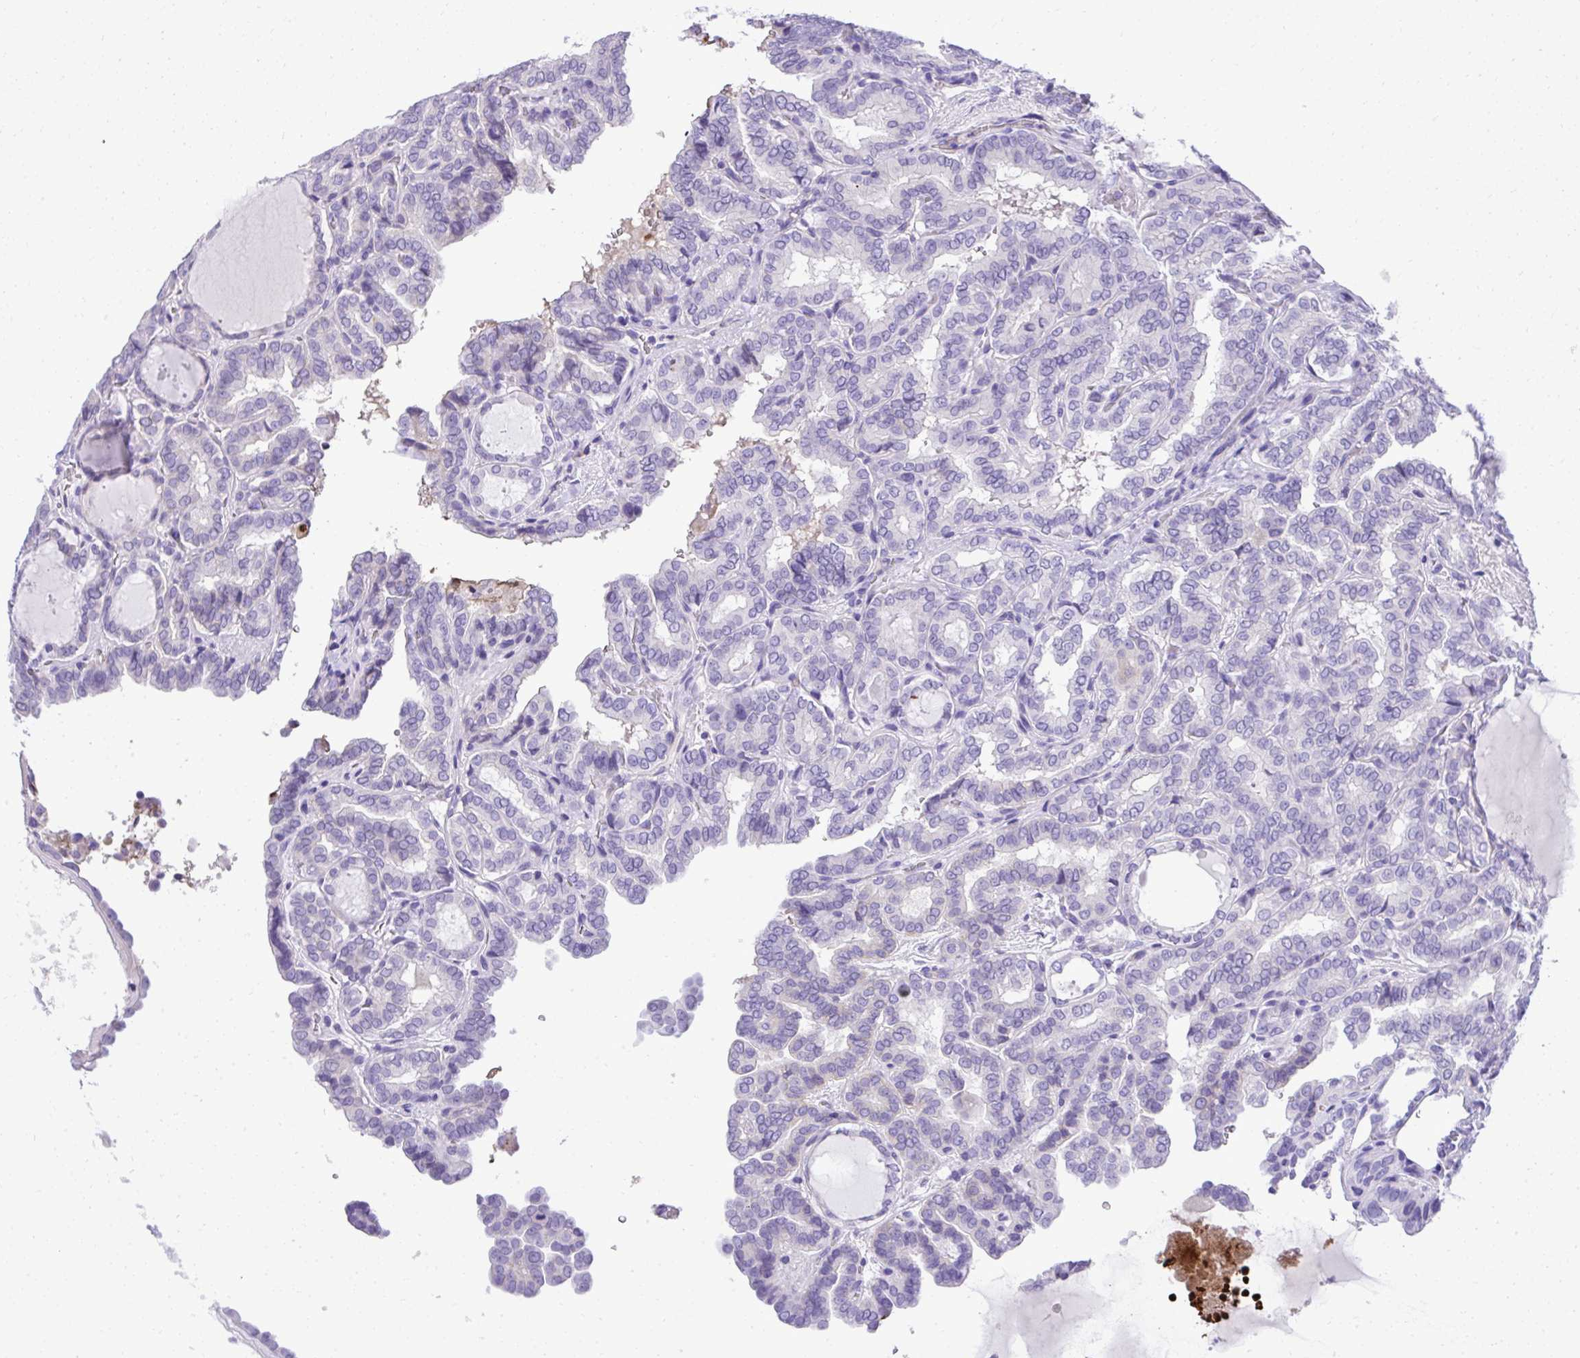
{"staining": {"intensity": "negative", "quantity": "none", "location": "none"}, "tissue": "thyroid cancer", "cell_type": "Tumor cells", "image_type": "cancer", "snomed": [{"axis": "morphology", "description": "Papillary adenocarcinoma, NOS"}, {"axis": "topography", "description": "Thyroid gland"}], "caption": "This is an IHC image of thyroid cancer. There is no staining in tumor cells.", "gene": "ST6GALNAC3", "patient": {"sex": "female", "age": 46}}